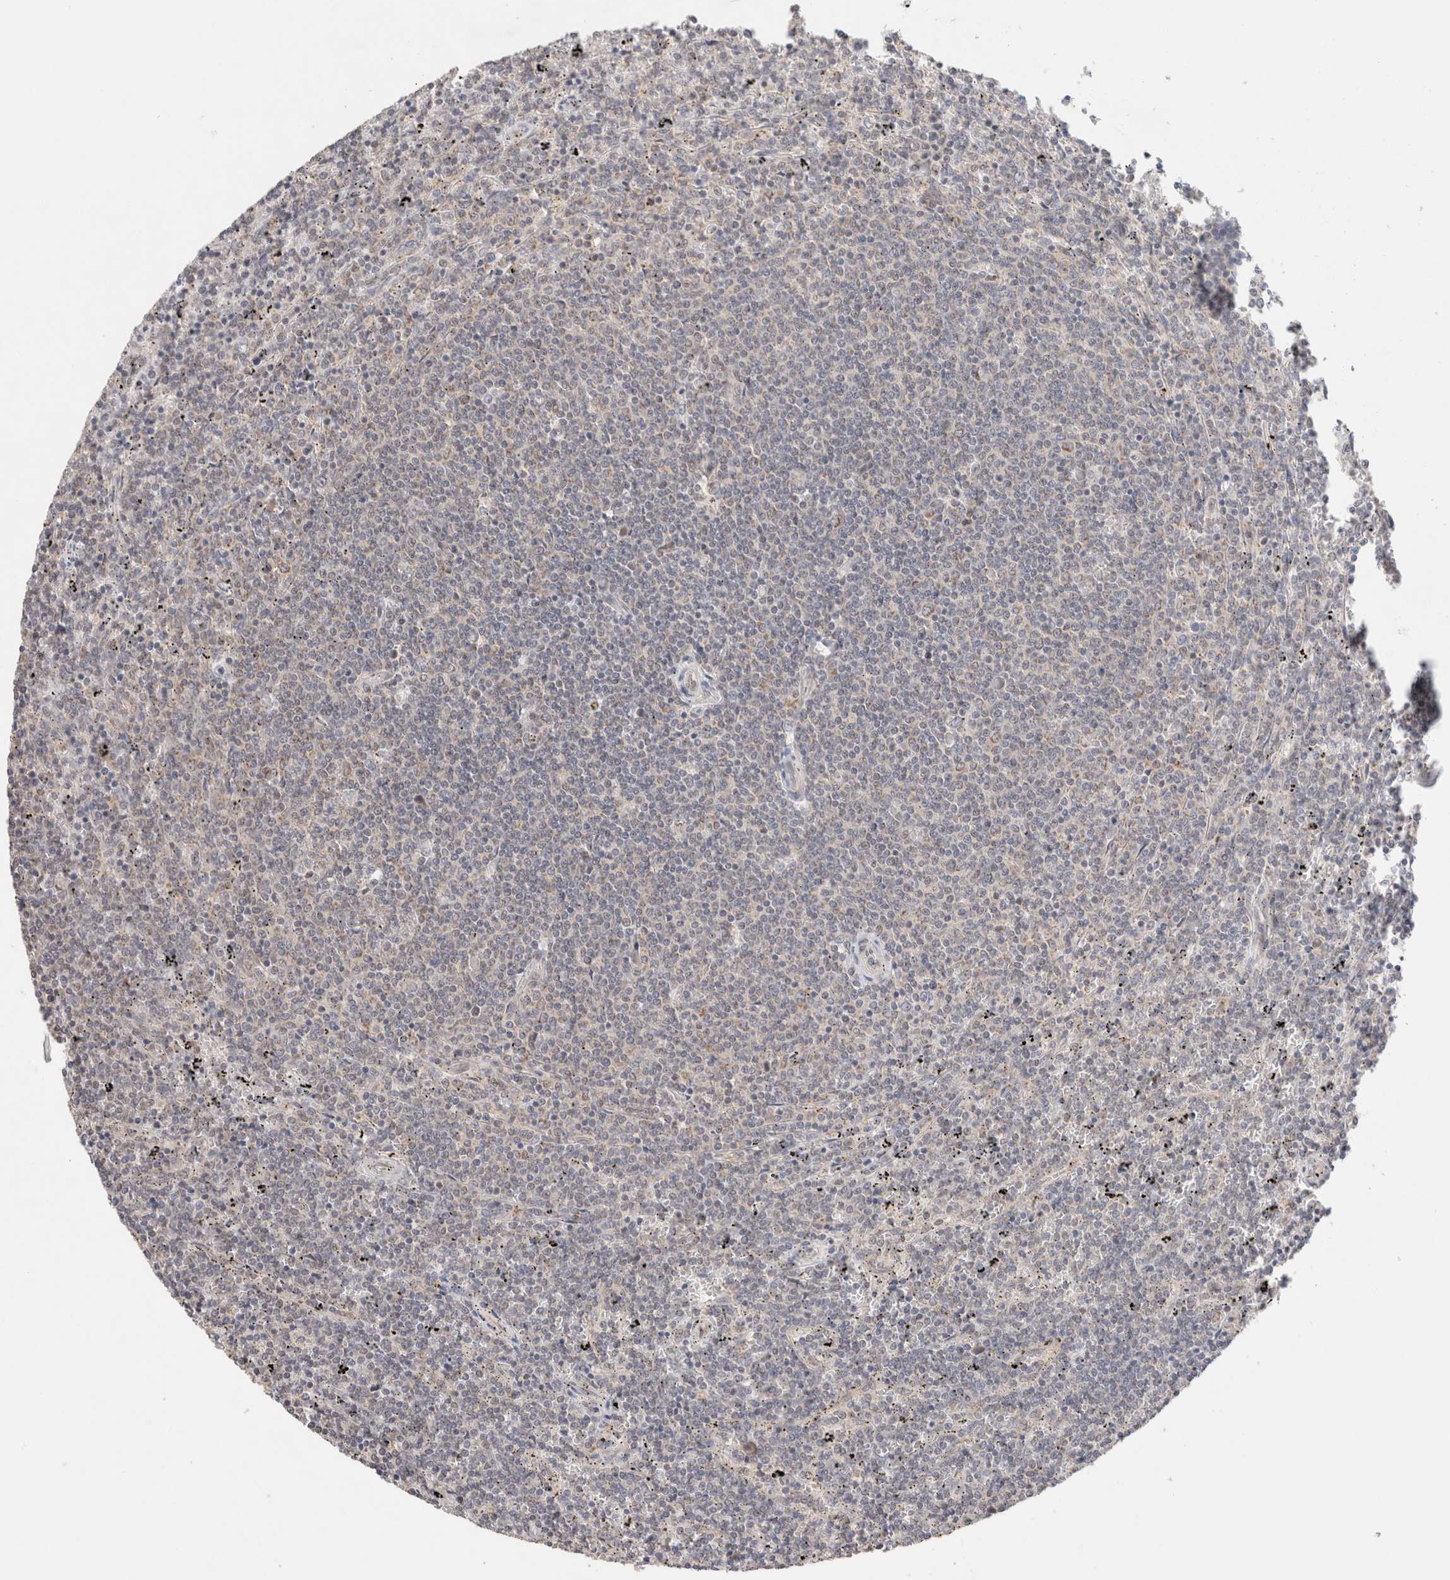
{"staining": {"intensity": "negative", "quantity": "none", "location": "none"}, "tissue": "lymphoma", "cell_type": "Tumor cells", "image_type": "cancer", "snomed": [{"axis": "morphology", "description": "Malignant lymphoma, non-Hodgkin's type, Low grade"}, {"axis": "topography", "description": "Spleen"}], "caption": "An IHC micrograph of low-grade malignant lymphoma, non-Hodgkin's type is shown. There is no staining in tumor cells of low-grade malignant lymphoma, non-Hodgkin's type. Brightfield microscopy of IHC stained with DAB (brown) and hematoxylin (blue), captured at high magnification.", "gene": "ERI3", "patient": {"sex": "female", "age": 50}}